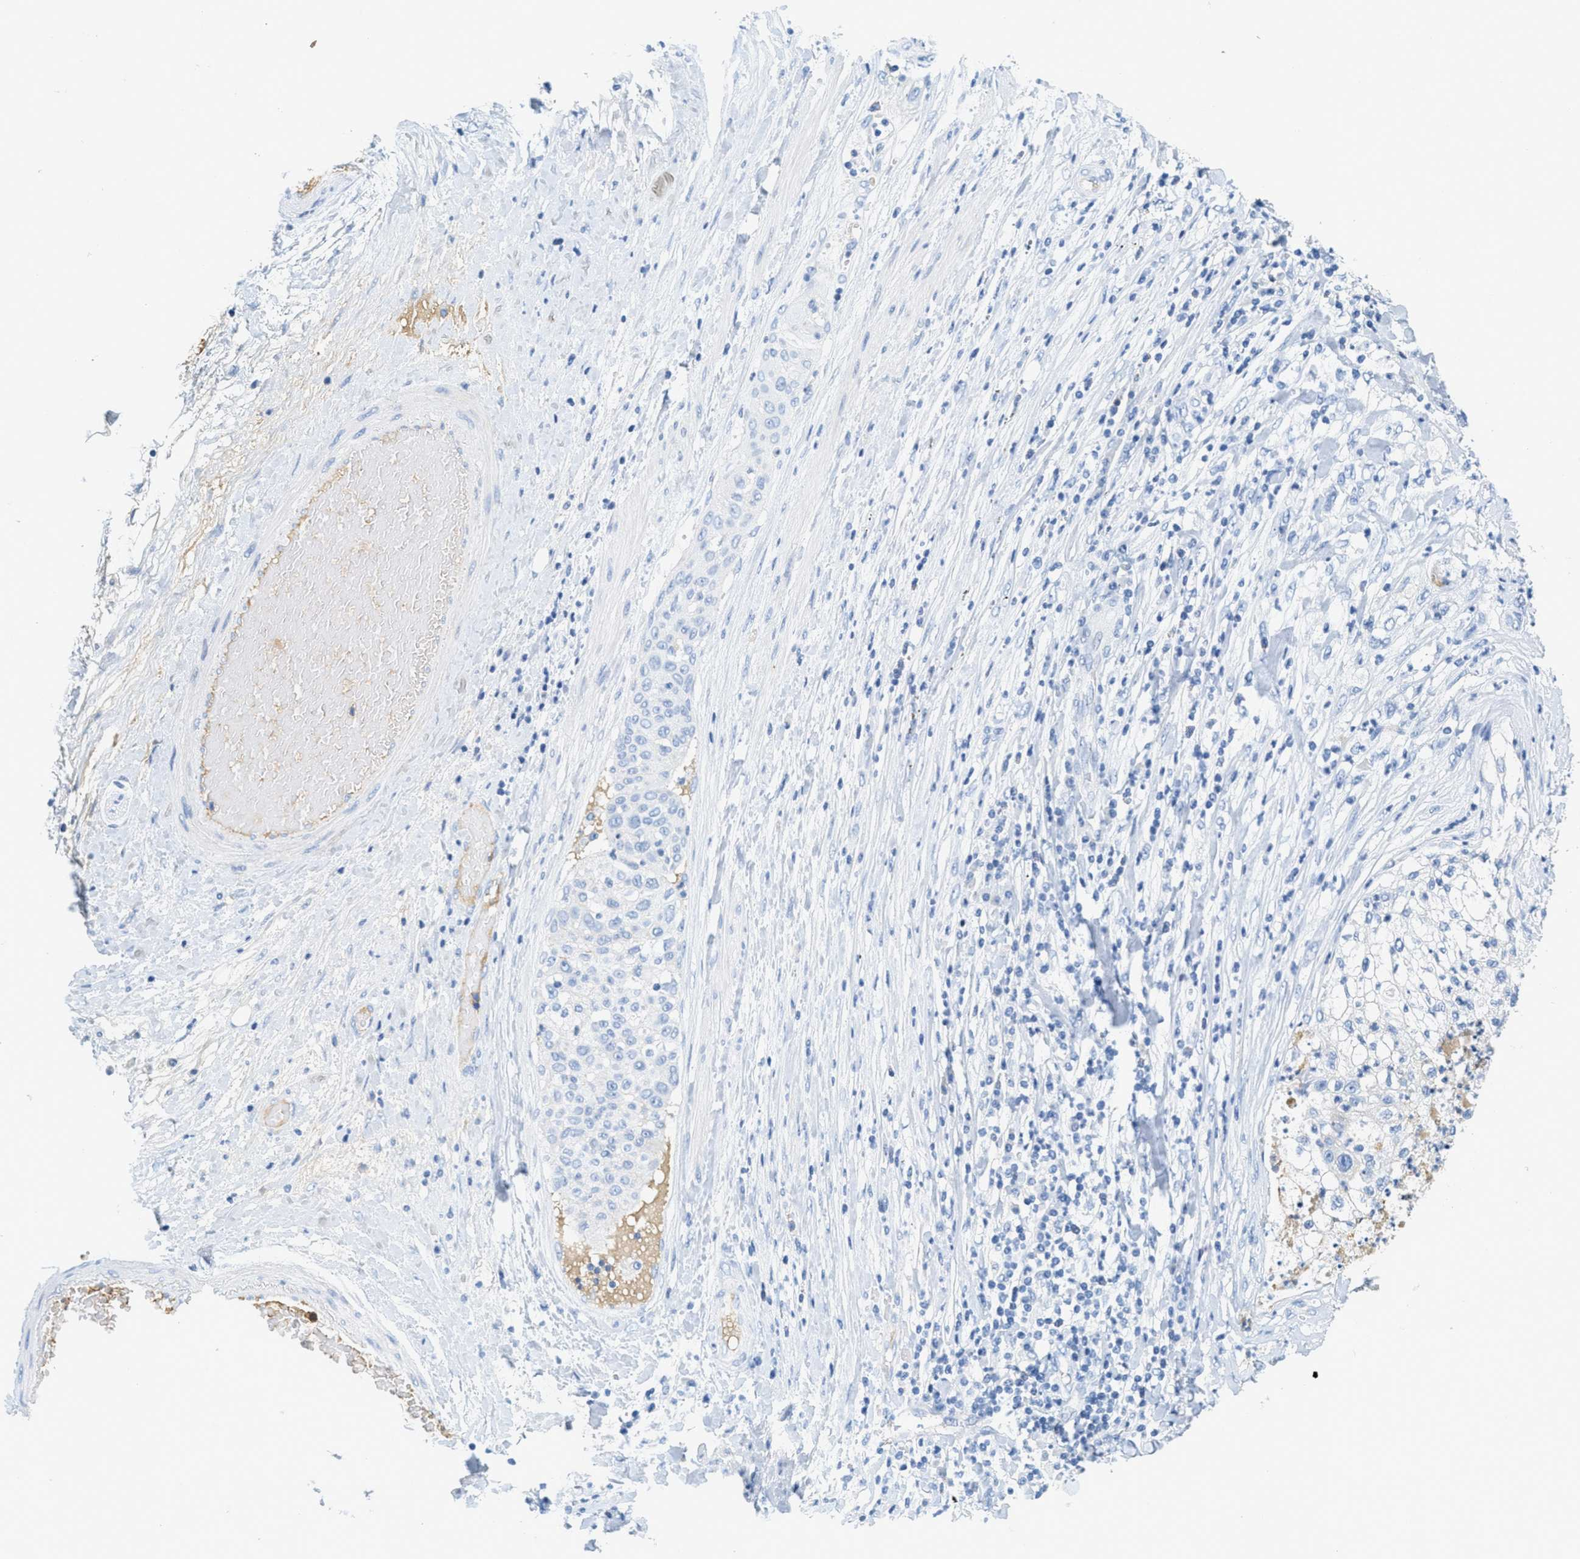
{"staining": {"intensity": "negative", "quantity": "none", "location": "none"}, "tissue": "lung cancer", "cell_type": "Tumor cells", "image_type": "cancer", "snomed": [{"axis": "morphology", "description": "Inflammation, NOS"}, {"axis": "morphology", "description": "Squamous cell carcinoma, NOS"}, {"axis": "topography", "description": "Lymph node"}, {"axis": "topography", "description": "Soft tissue"}, {"axis": "topography", "description": "Lung"}], "caption": "This image is of lung cancer stained with immunohistochemistry (IHC) to label a protein in brown with the nuclei are counter-stained blue. There is no staining in tumor cells.", "gene": "SERPINA1", "patient": {"sex": "male", "age": 66}}